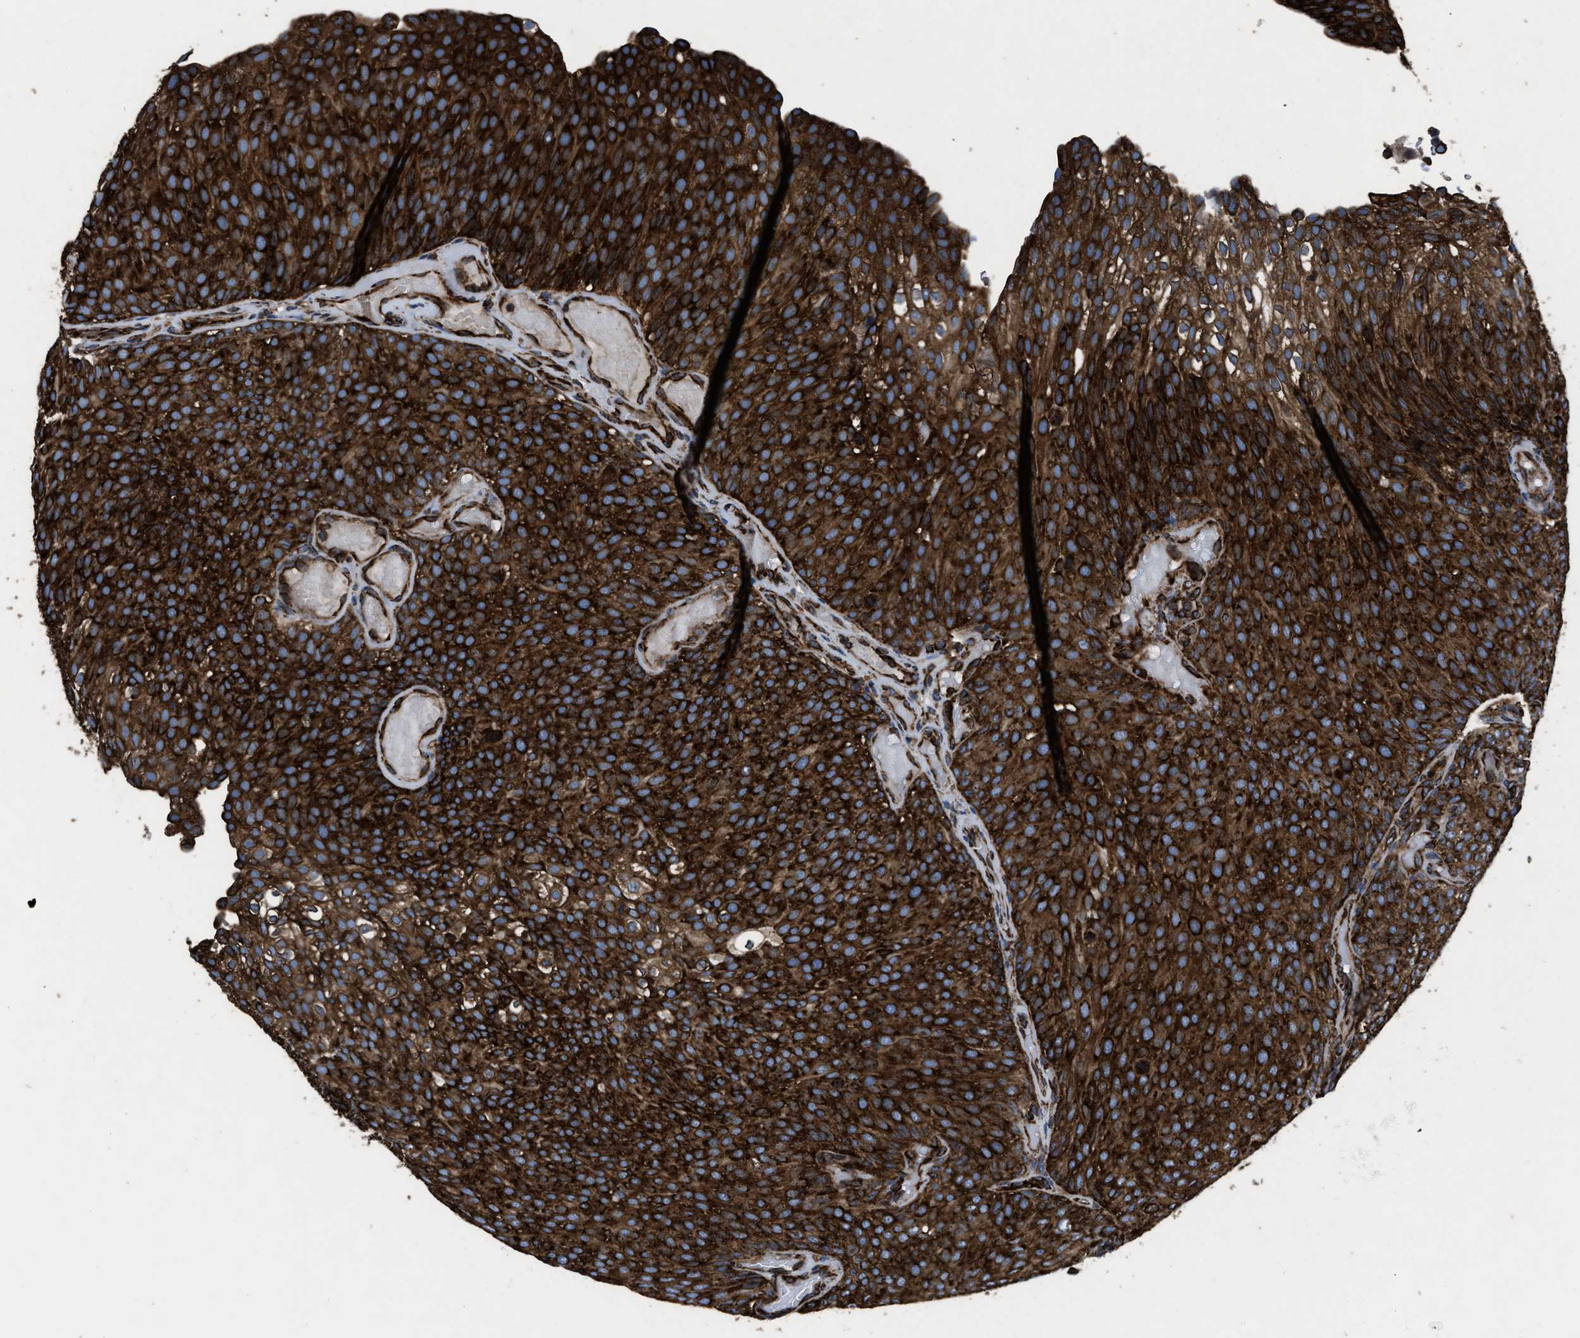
{"staining": {"intensity": "strong", "quantity": ">75%", "location": "cytoplasmic/membranous"}, "tissue": "urothelial cancer", "cell_type": "Tumor cells", "image_type": "cancer", "snomed": [{"axis": "morphology", "description": "Urothelial carcinoma, Low grade"}, {"axis": "topography", "description": "Urinary bladder"}], "caption": "A brown stain highlights strong cytoplasmic/membranous positivity of a protein in low-grade urothelial carcinoma tumor cells.", "gene": "CAPRIN1", "patient": {"sex": "male", "age": 78}}